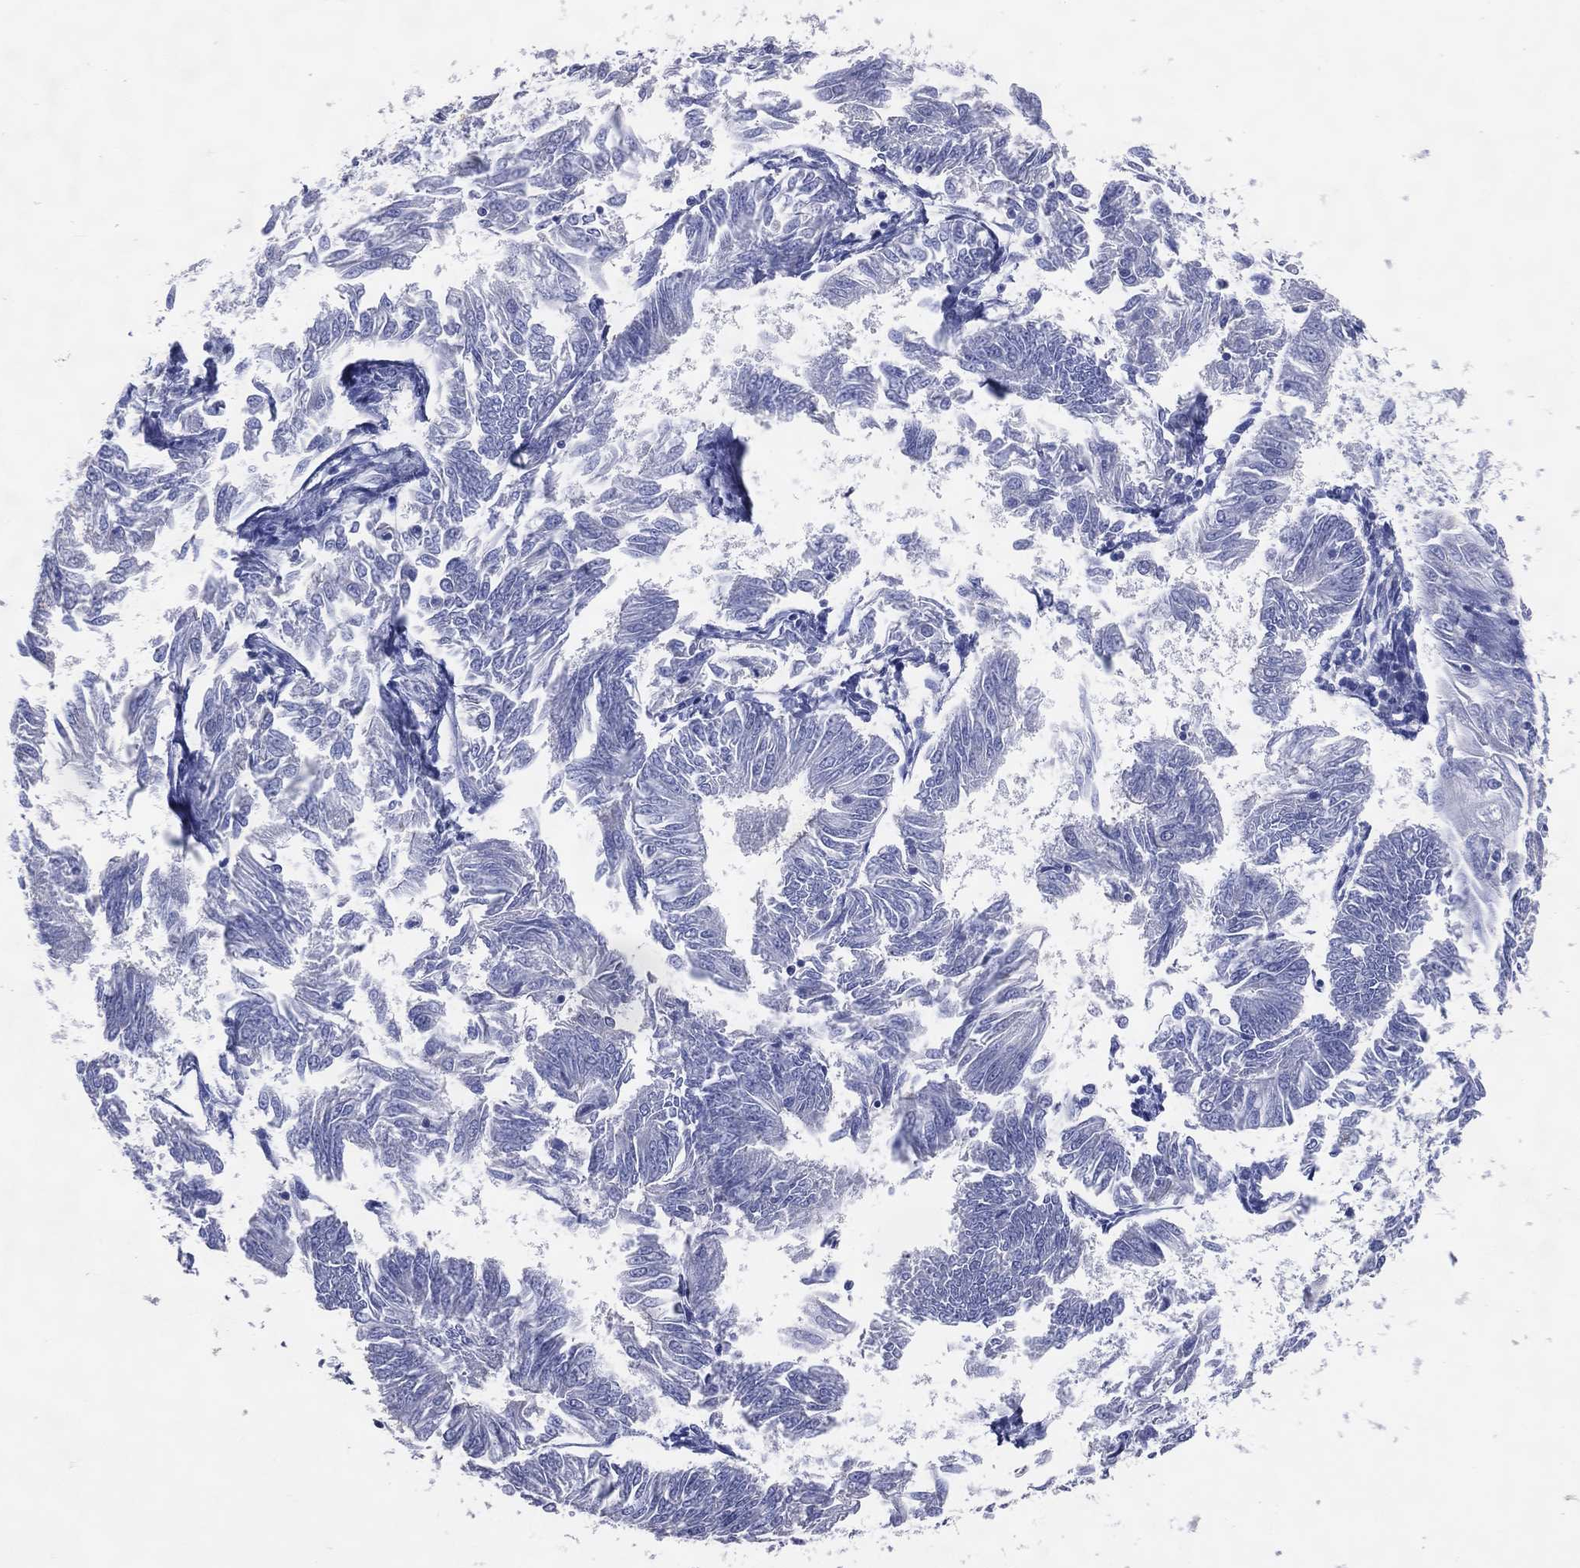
{"staining": {"intensity": "negative", "quantity": "none", "location": "none"}, "tissue": "endometrial cancer", "cell_type": "Tumor cells", "image_type": "cancer", "snomed": [{"axis": "morphology", "description": "Adenocarcinoma, NOS"}, {"axis": "topography", "description": "Endometrium"}], "caption": "Tumor cells show no significant protein expression in endometrial adenocarcinoma.", "gene": "DNAH6", "patient": {"sex": "female", "age": 58}}